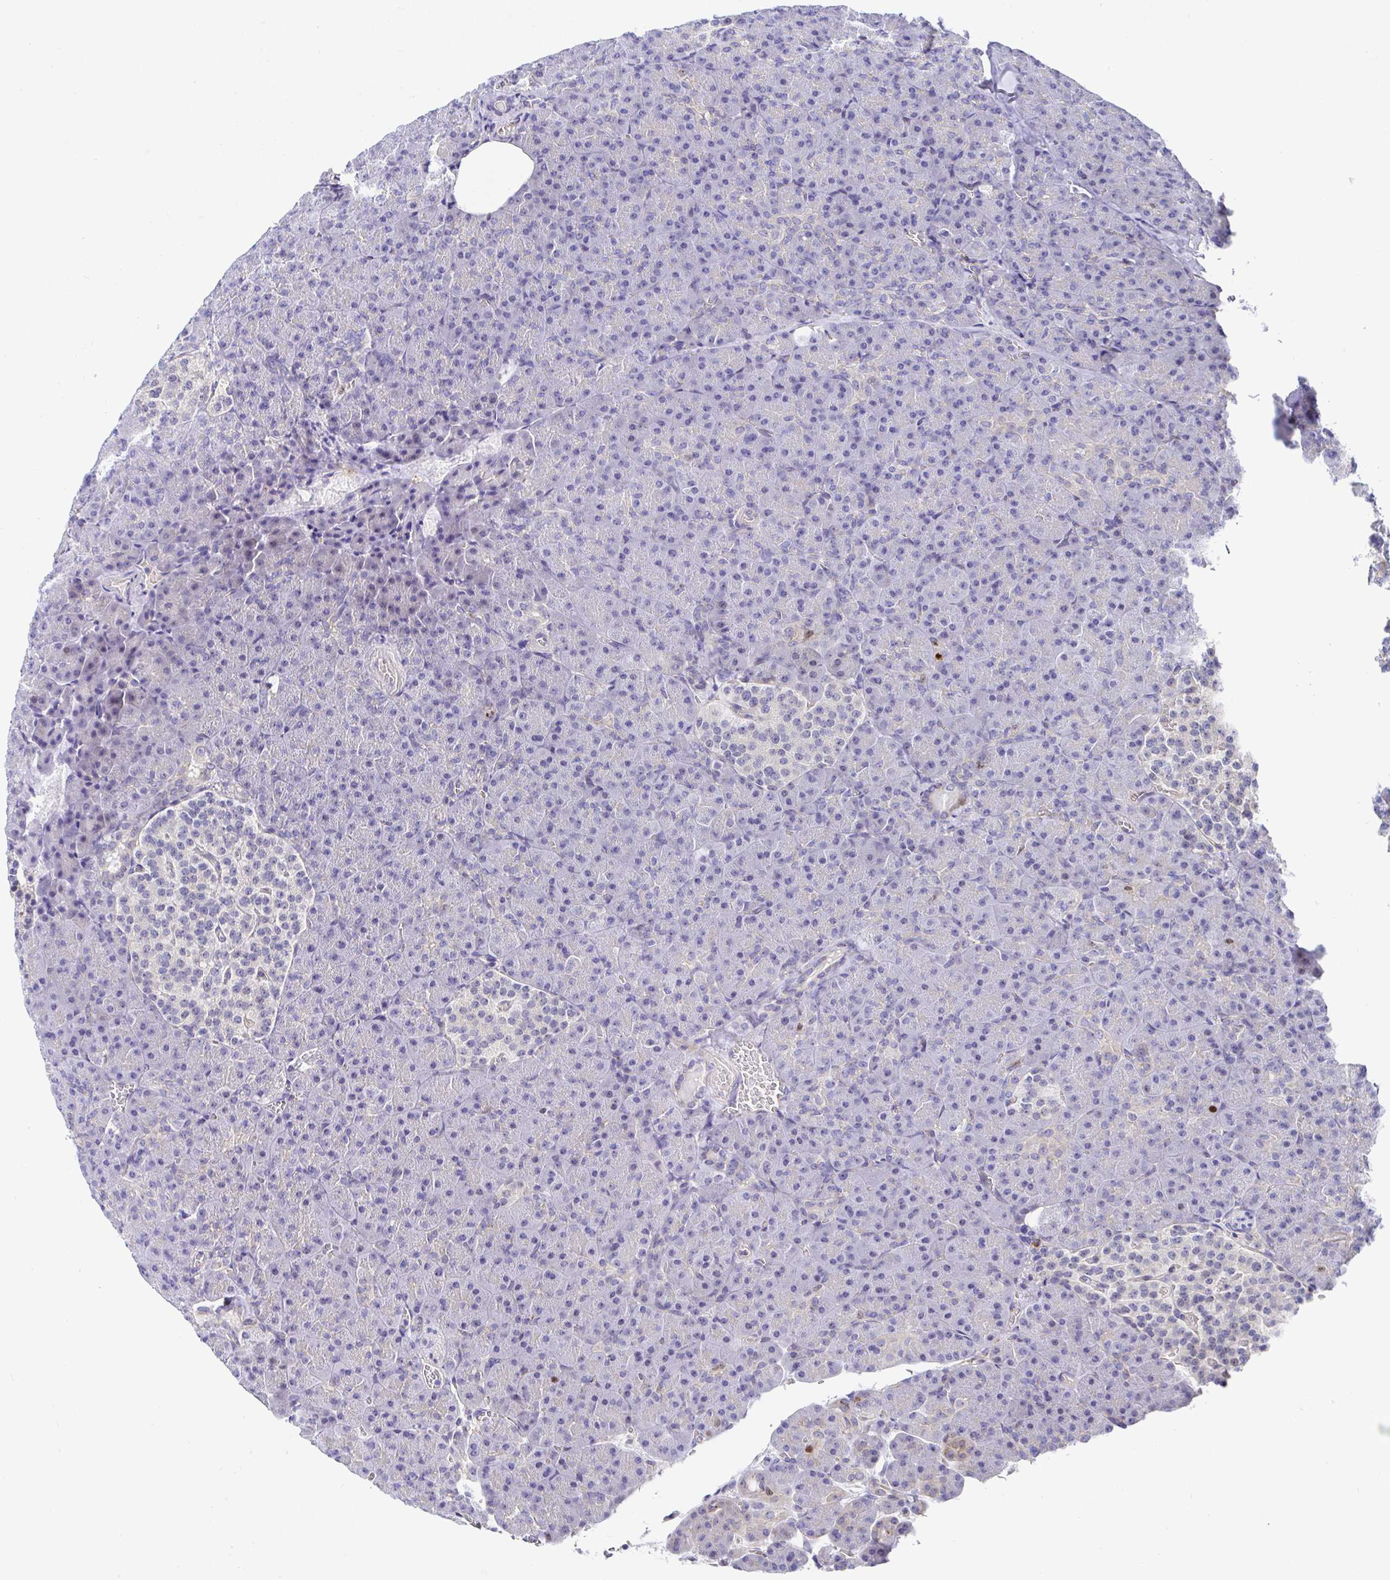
{"staining": {"intensity": "negative", "quantity": "none", "location": "none"}, "tissue": "pancreas", "cell_type": "Exocrine glandular cells", "image_type": "normal", "snomed": [{"axis": "morphology", "description": "Normal tissue, NOS"}, {"axis": "topography", "description": "Pancreas"}], "caption": "Immunohistochemistry photomicrograph of unremarkable human pancreas stained for a protein (brown), which displays no expression in exocrine glandular cells. Brightfield microscopy of IHC stained with DAB (3,3'-diaminobenzidine) (brown) and hematoxylin (blue), captured at high magnification.", "gene": "TIMELESS", "patient": {"sex": "female", "age": 74}}